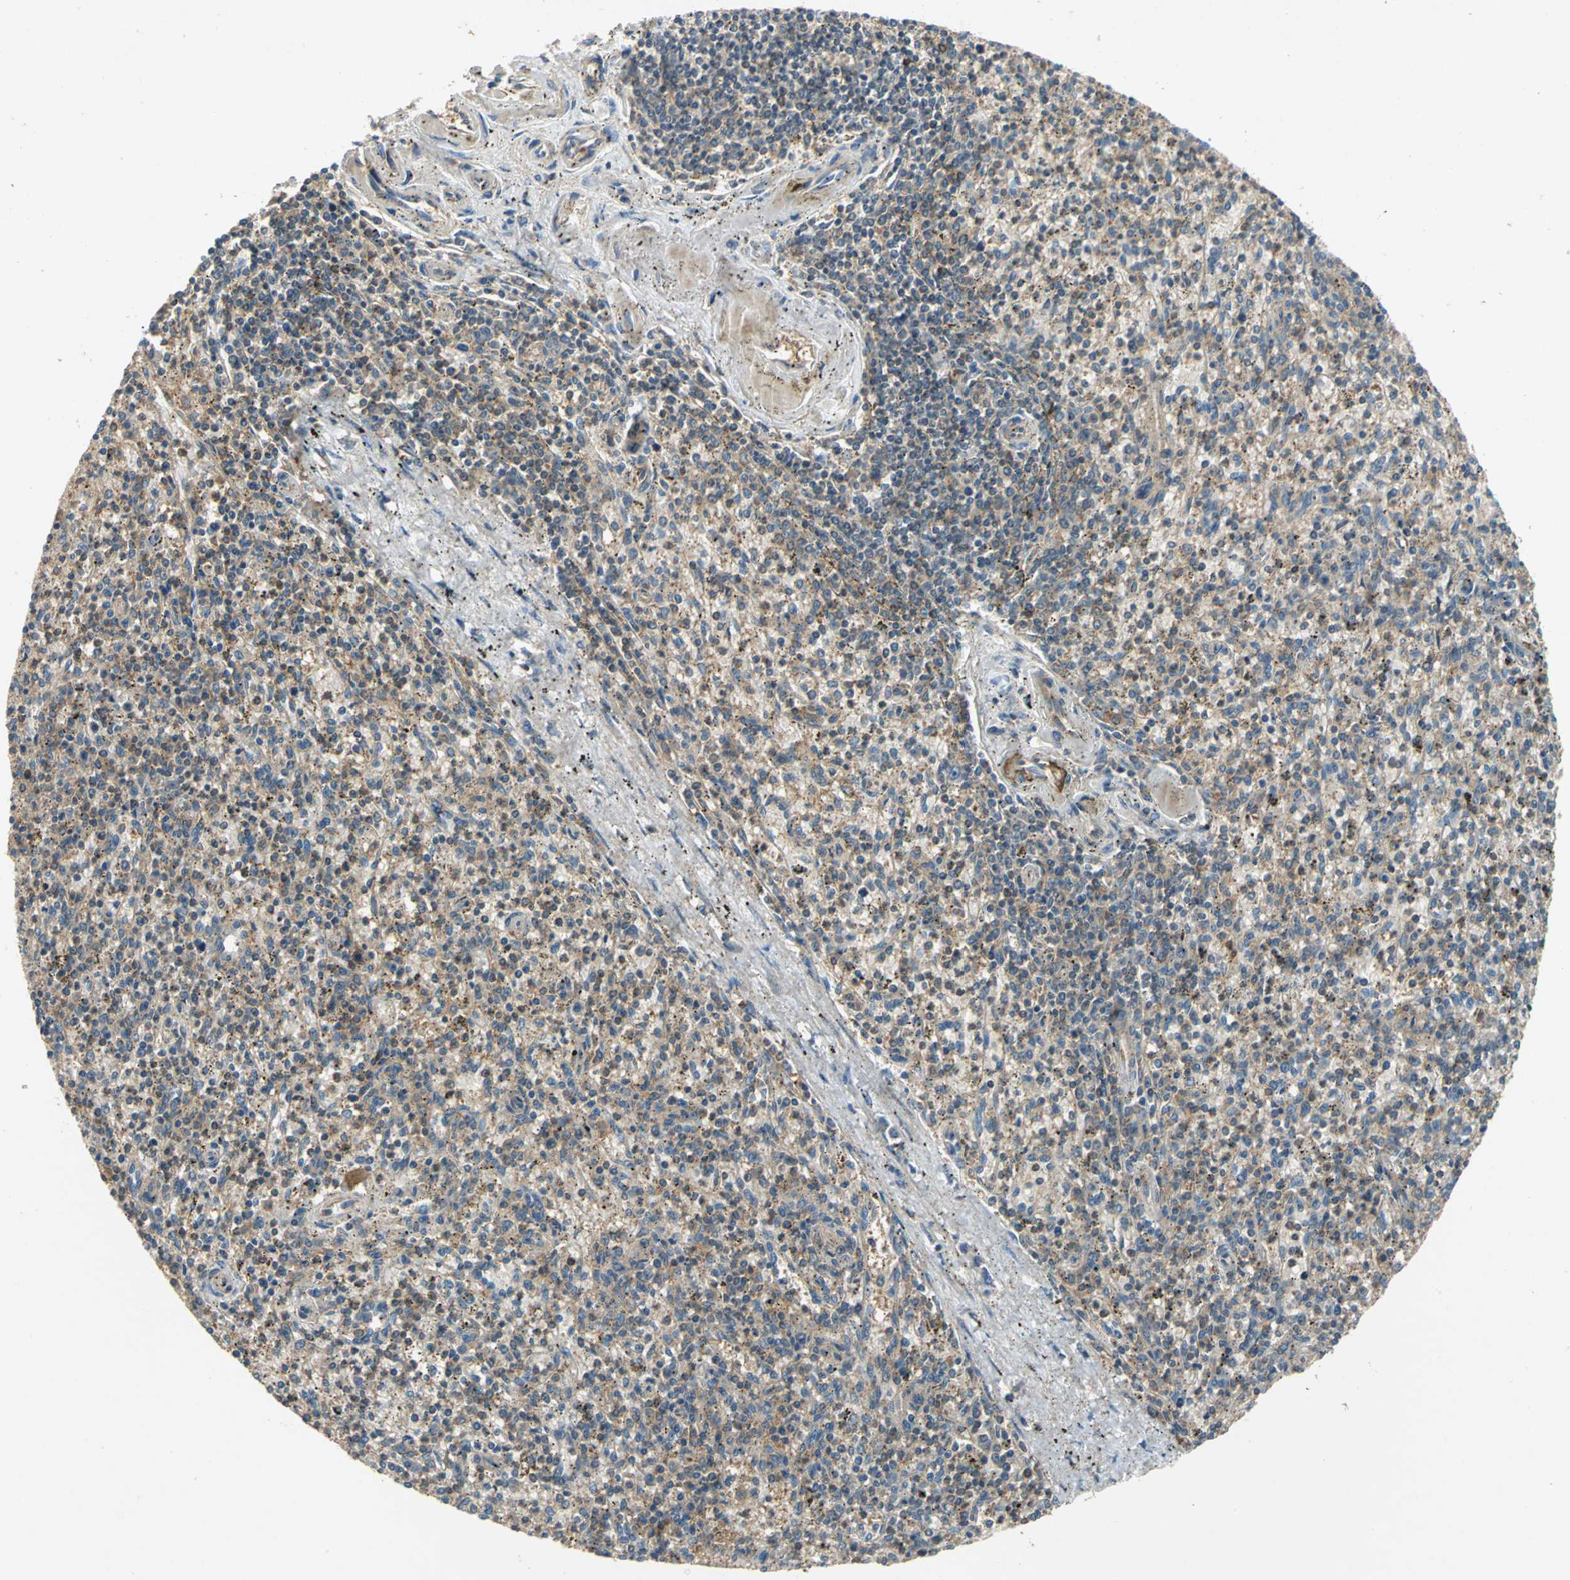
{"staining": {"intensity": "moderate", "quantity": "25%-75%", "location": "cytoplasmic/membranous"}, "tissue": "spleen", "cell_type": "Cells in red pulp", "image_type": "normal", "snomed": [{"axis": "morphology", "description": "Normal tissue, NOS"}, {"axis": "topography", "description": "Spleen"}], "caption": "Protein expression analysis of unremarkable human spleen reveals moderate cytoplasmic/membranous staining in about 25%-75% of cells in red pulp. The protein is shown in brown color, while the nuclei are stained blue.", "gene": "EMCN", "patient": {"sex": "male", "age": 72}}